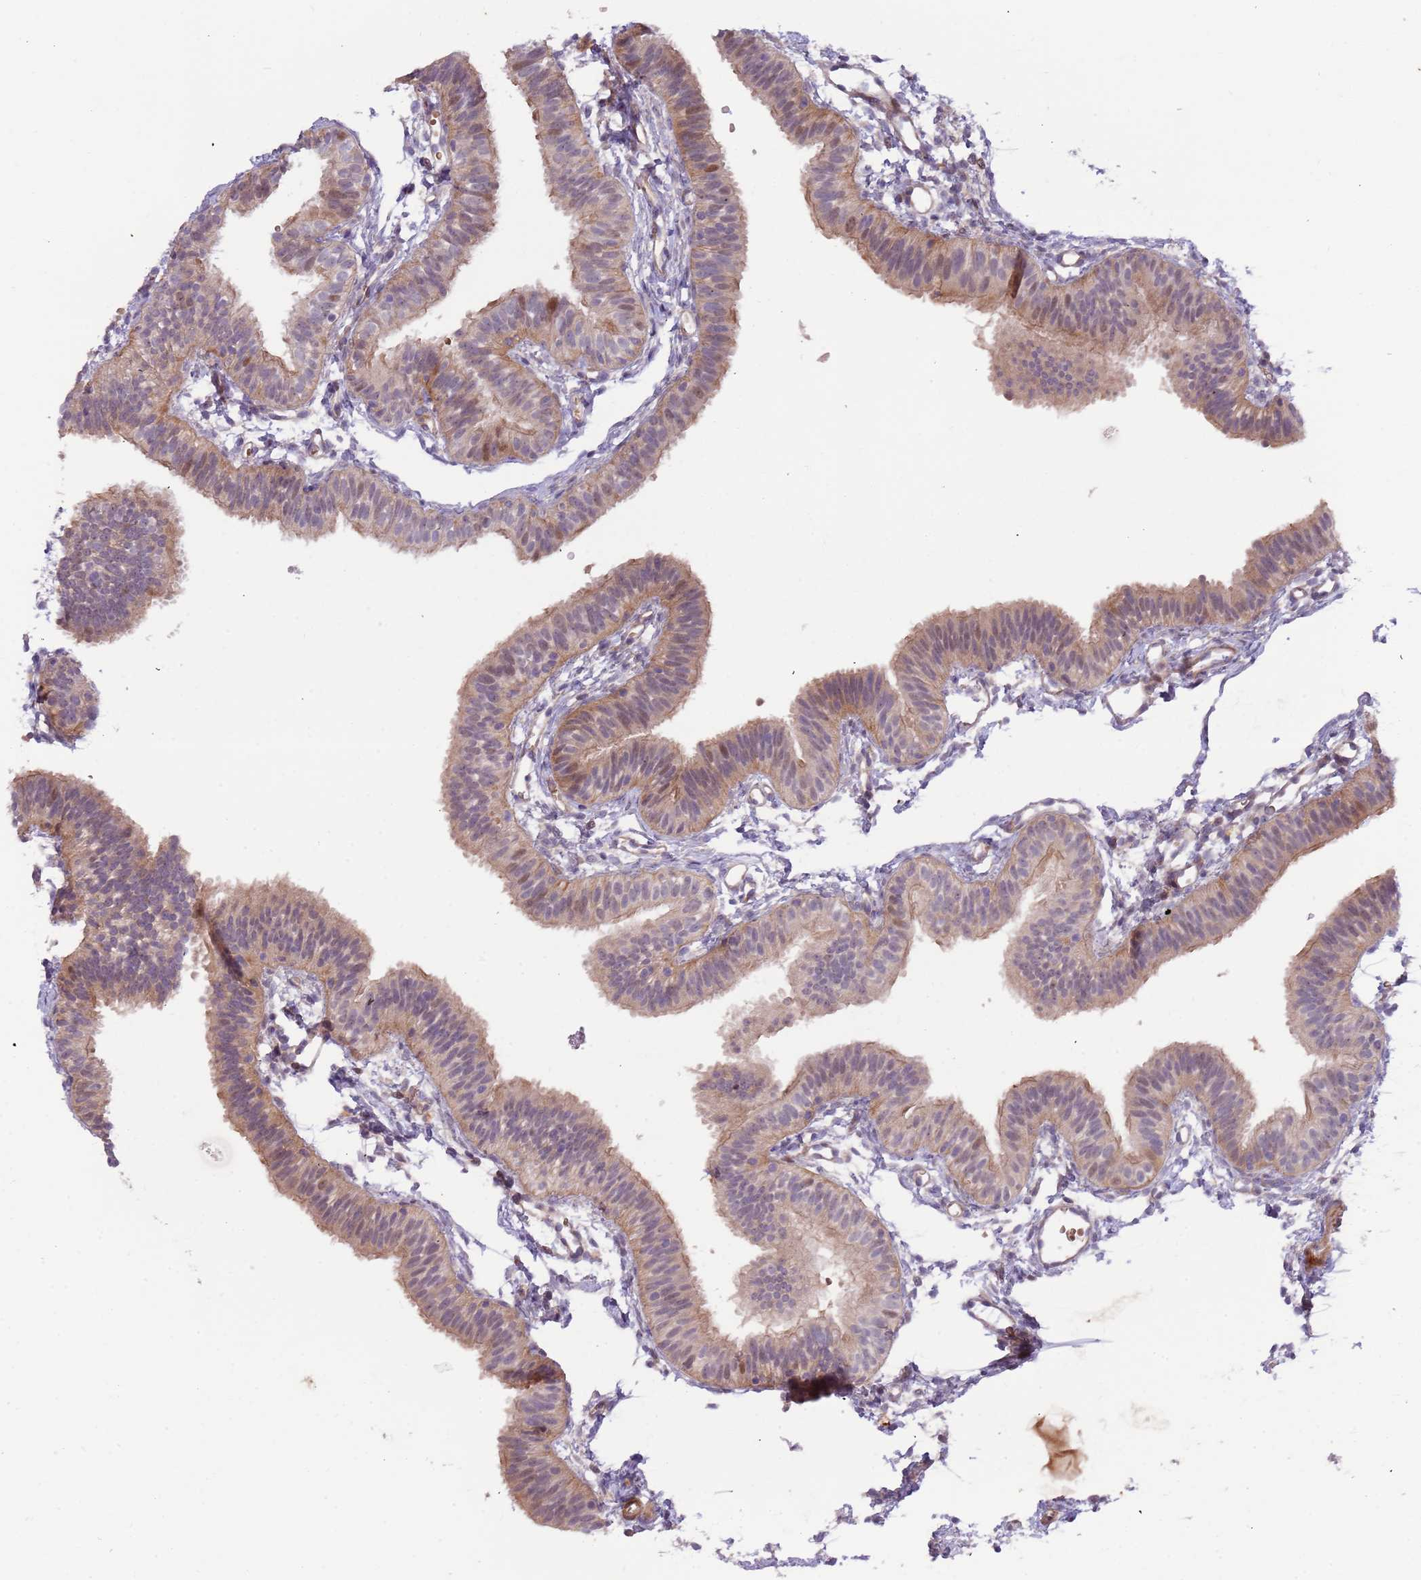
{"staining": {"intensity": "moderate", "quantity": "25%-75%", "location": "cytoplasmic/membranous"}, "tissue": "fallopian tube", "cell_type": "Glandular cells", "image_type": "normal", "snomed": [{"axis": "morphology", "description": "Normal tissue, NOS"}, {"axis": "topography", "description": "Fallopian tube"}], "caption": "Immunohistochemical staining of unremarkable fallopian tube demonstrates medium levels of moderate cytoplasmic/membranous expression in approximately 25%-75% of glandular cells.", "gene": "TRAPPC6B", "patient": {"sex": "female", "age": 35}}